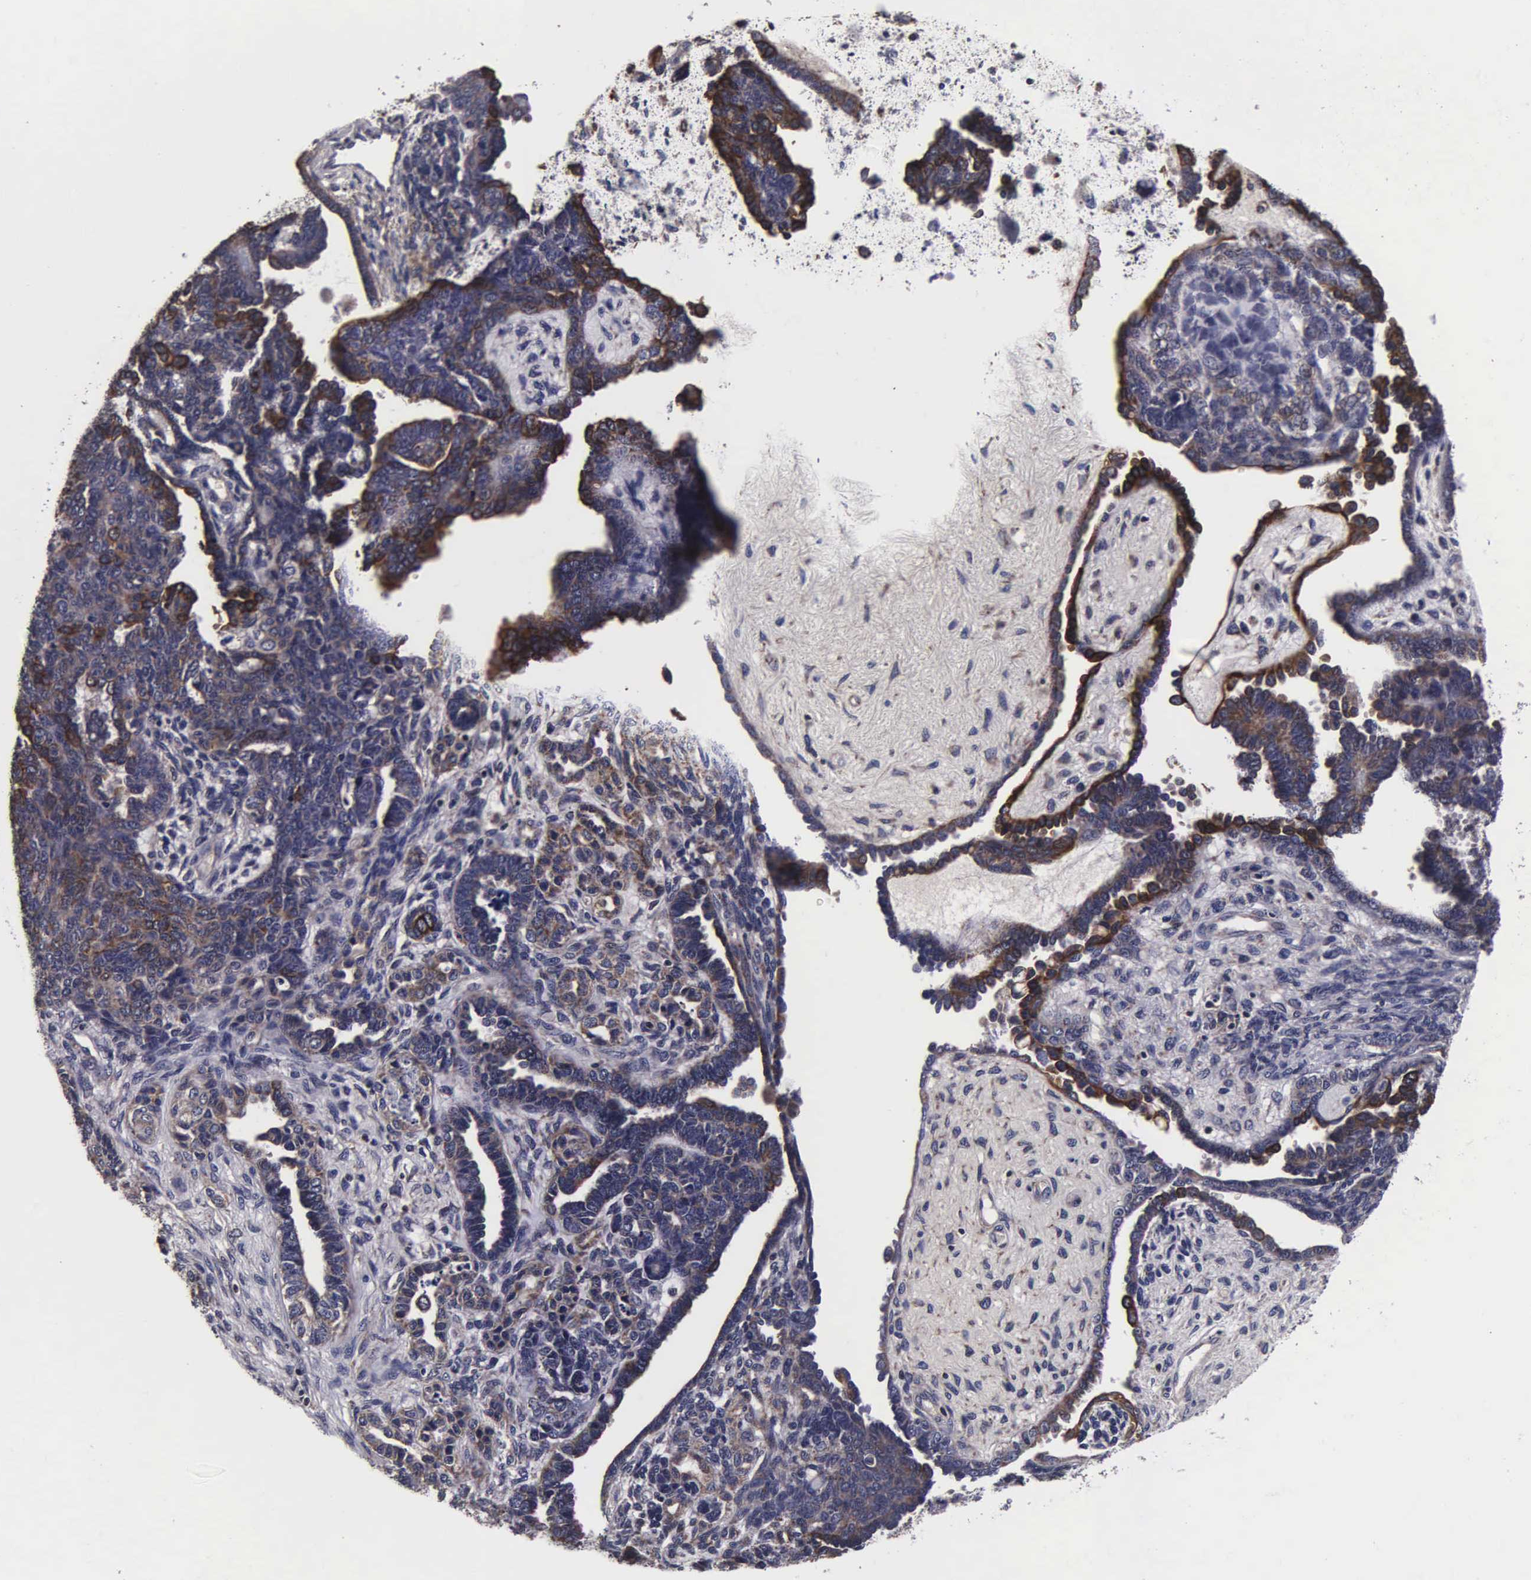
{"staining": {"intensity": "weak", "quantity": ">75%", "location": "cytoplasmic/membranous"}, "tissue": "endometrial cancer", "cell_type": "Tumor cells", "image_type": "cancer", "snomed": [{"axis": "morphology", "description": "Neoplasm, malignant, NOS"}, {"axis": "topography", "description": "Endometrium"}], "caption": "Protein expression analysis of malignant neoplasm (endometrial) demonstrates weak cytoplasmic/membranous staining in approximately >75% of tumor cells. (DAB = brown stain, brightfield microscopy at high magnification).", "gene": "PSMA3", "patient": {"sex": "female", "age": 74}}